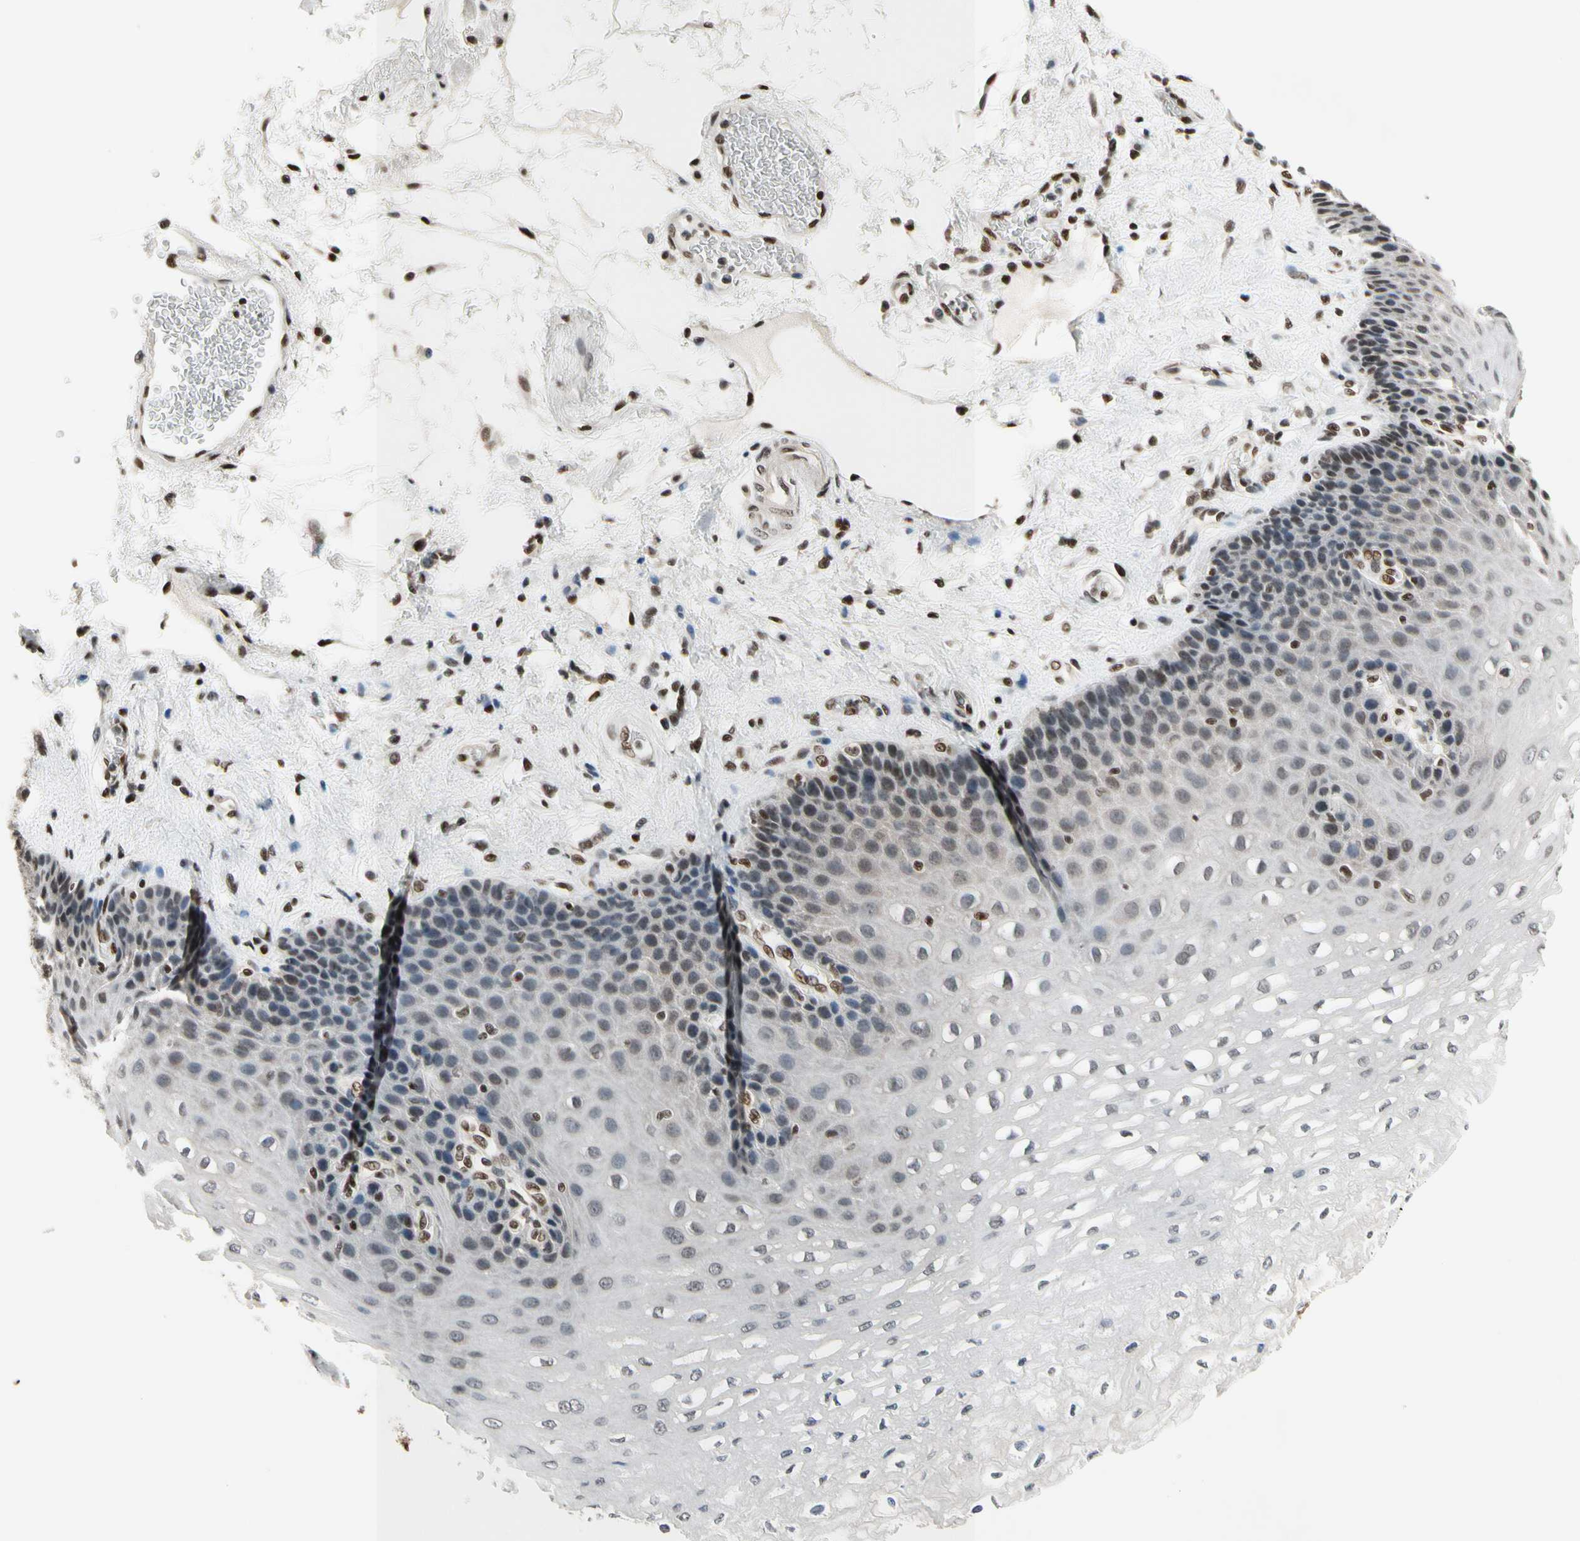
{"staining": {"intensity": "weak", "quantity": "25%-75%", "location": "nuclear"}, "tissue": "esophagus", "cell_type": "Squamous epithelial cells", "image_type": "normal", "snomed": [{"axis": "morphology", "description": "Normal tissue, NOS"}, {"axis": "topography", "description": "Esophagus"}], "caption": "Squamous epithelial cells show low levels of weak nuclear positivity in approximately 25%-75% of cells in unremarkable human esophagus. (DAB IHC with brightfield microscopy, high magnification).", "gene": "RECQL", "patient": {"sex": "female", "age": 72}}